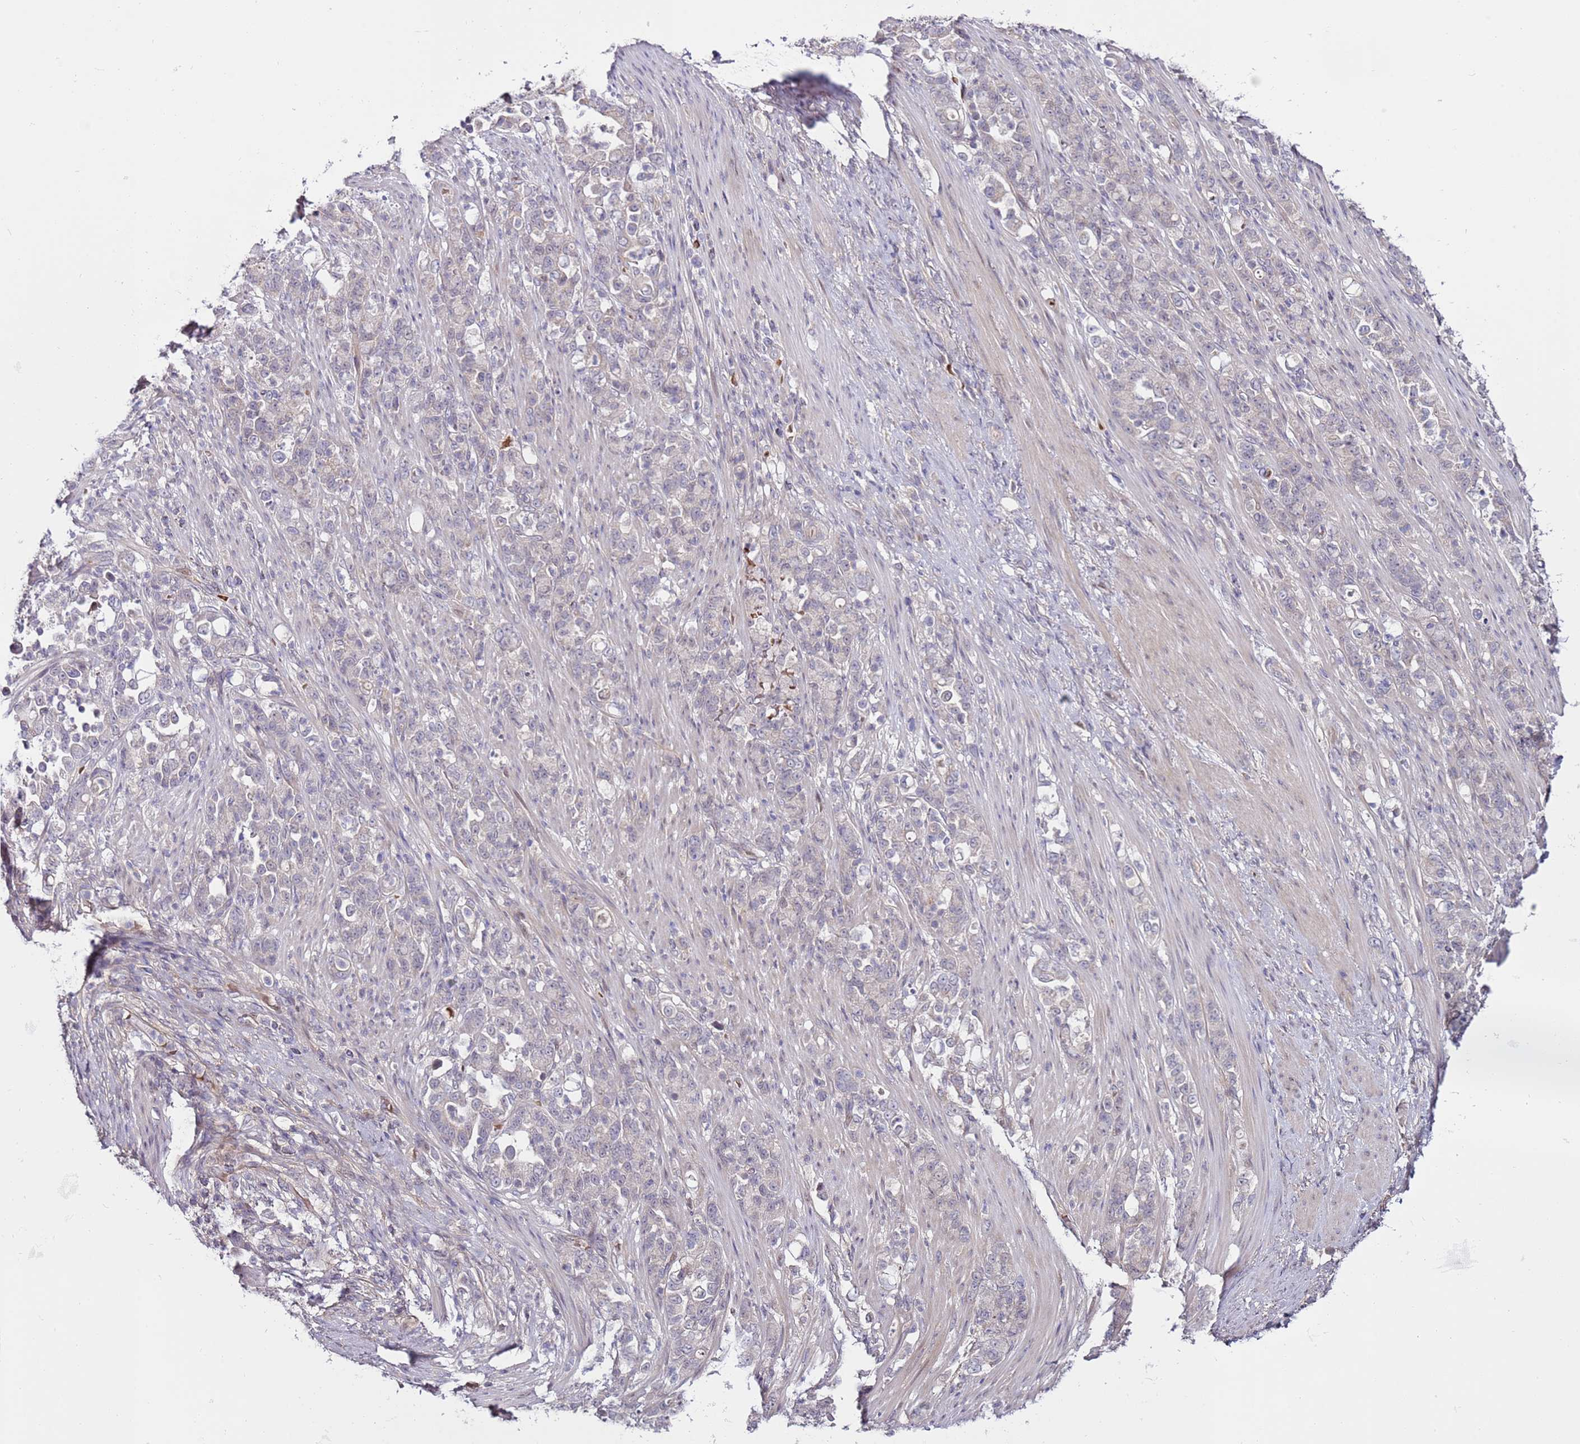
{"staining": {"intensity": "negative", "quantity": "none", "location": "none"}, "tissue": "stomach cancer", "cell_type": "Tumor cells", "image_type": "cancer", "snomed": [{"axis": "morphology", "description": "Normal tissue, NOS"}, {"axis": "morphology", "description": "Adenocarcinoma, NOS"}, {"axis": "topography", "description": "Stomach"}], "caption": "Protein analysis of stomach cancer (adenocarcinoma) demonstrates no significant expression in tumor cells.", "gene": "MTG2", "patient": {"sex": "female", "age": 79}}